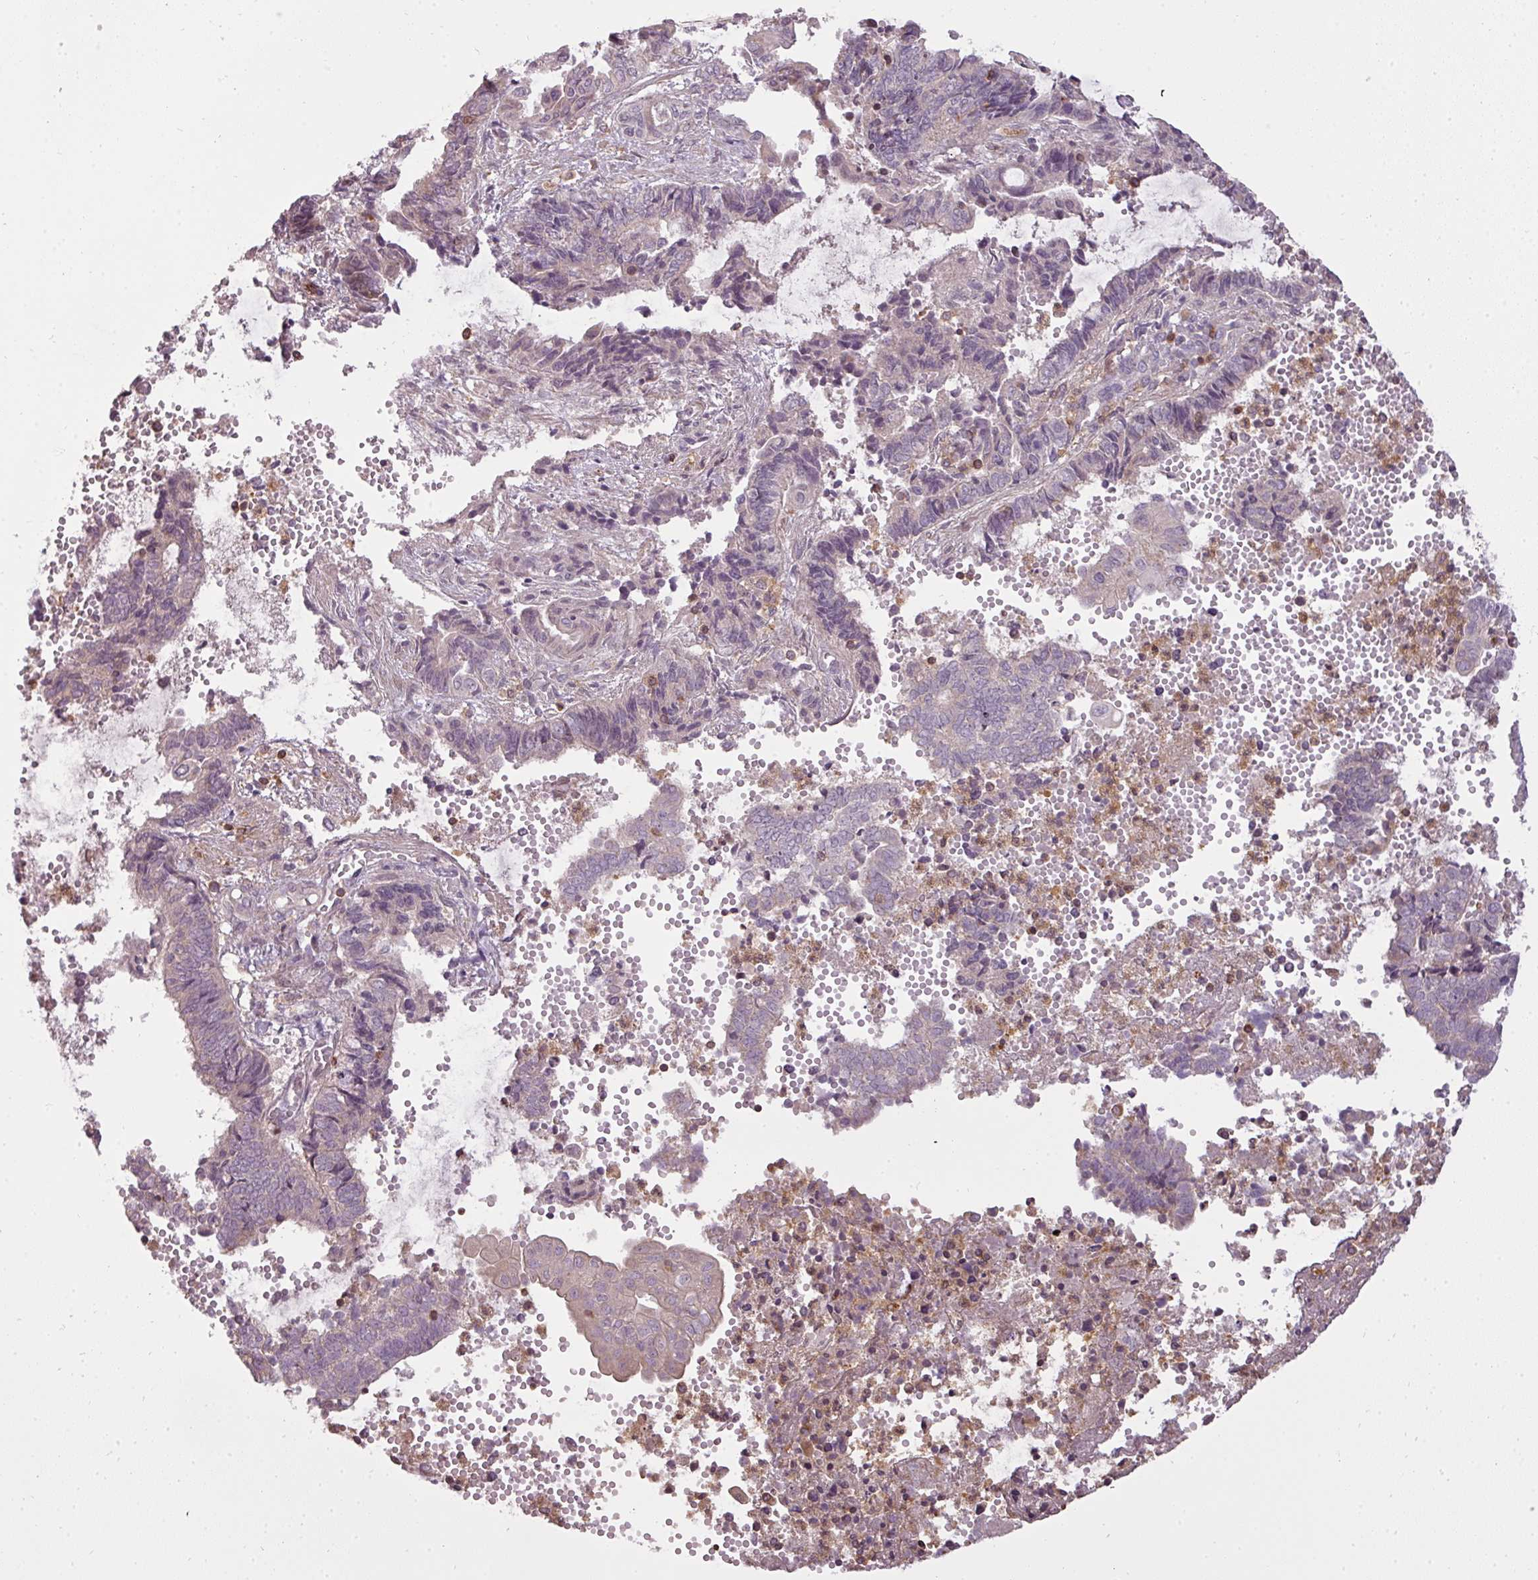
{"staining": {"intensity": "weak", "quantity": "<25%", "location": "cytoplasmic/membranous"}, "tissue": "endometrial cancer", "cell_type": "Tumor cells", "image_type": "cancer", "snomed": [{"axis": "morphology", "description": "Adenocarcinoma, NOS"}, {"axis": "topography", "description": "Uterus"}, {"axis": "topography", "description": "Endometrium"}], "caption": "Adenocarcinoma (endometrial) was stained to show a protein in brown. There is no significant staining in tumor cells.", "gene": "STK4", "patient": {"sex": "female", "age": 70}}